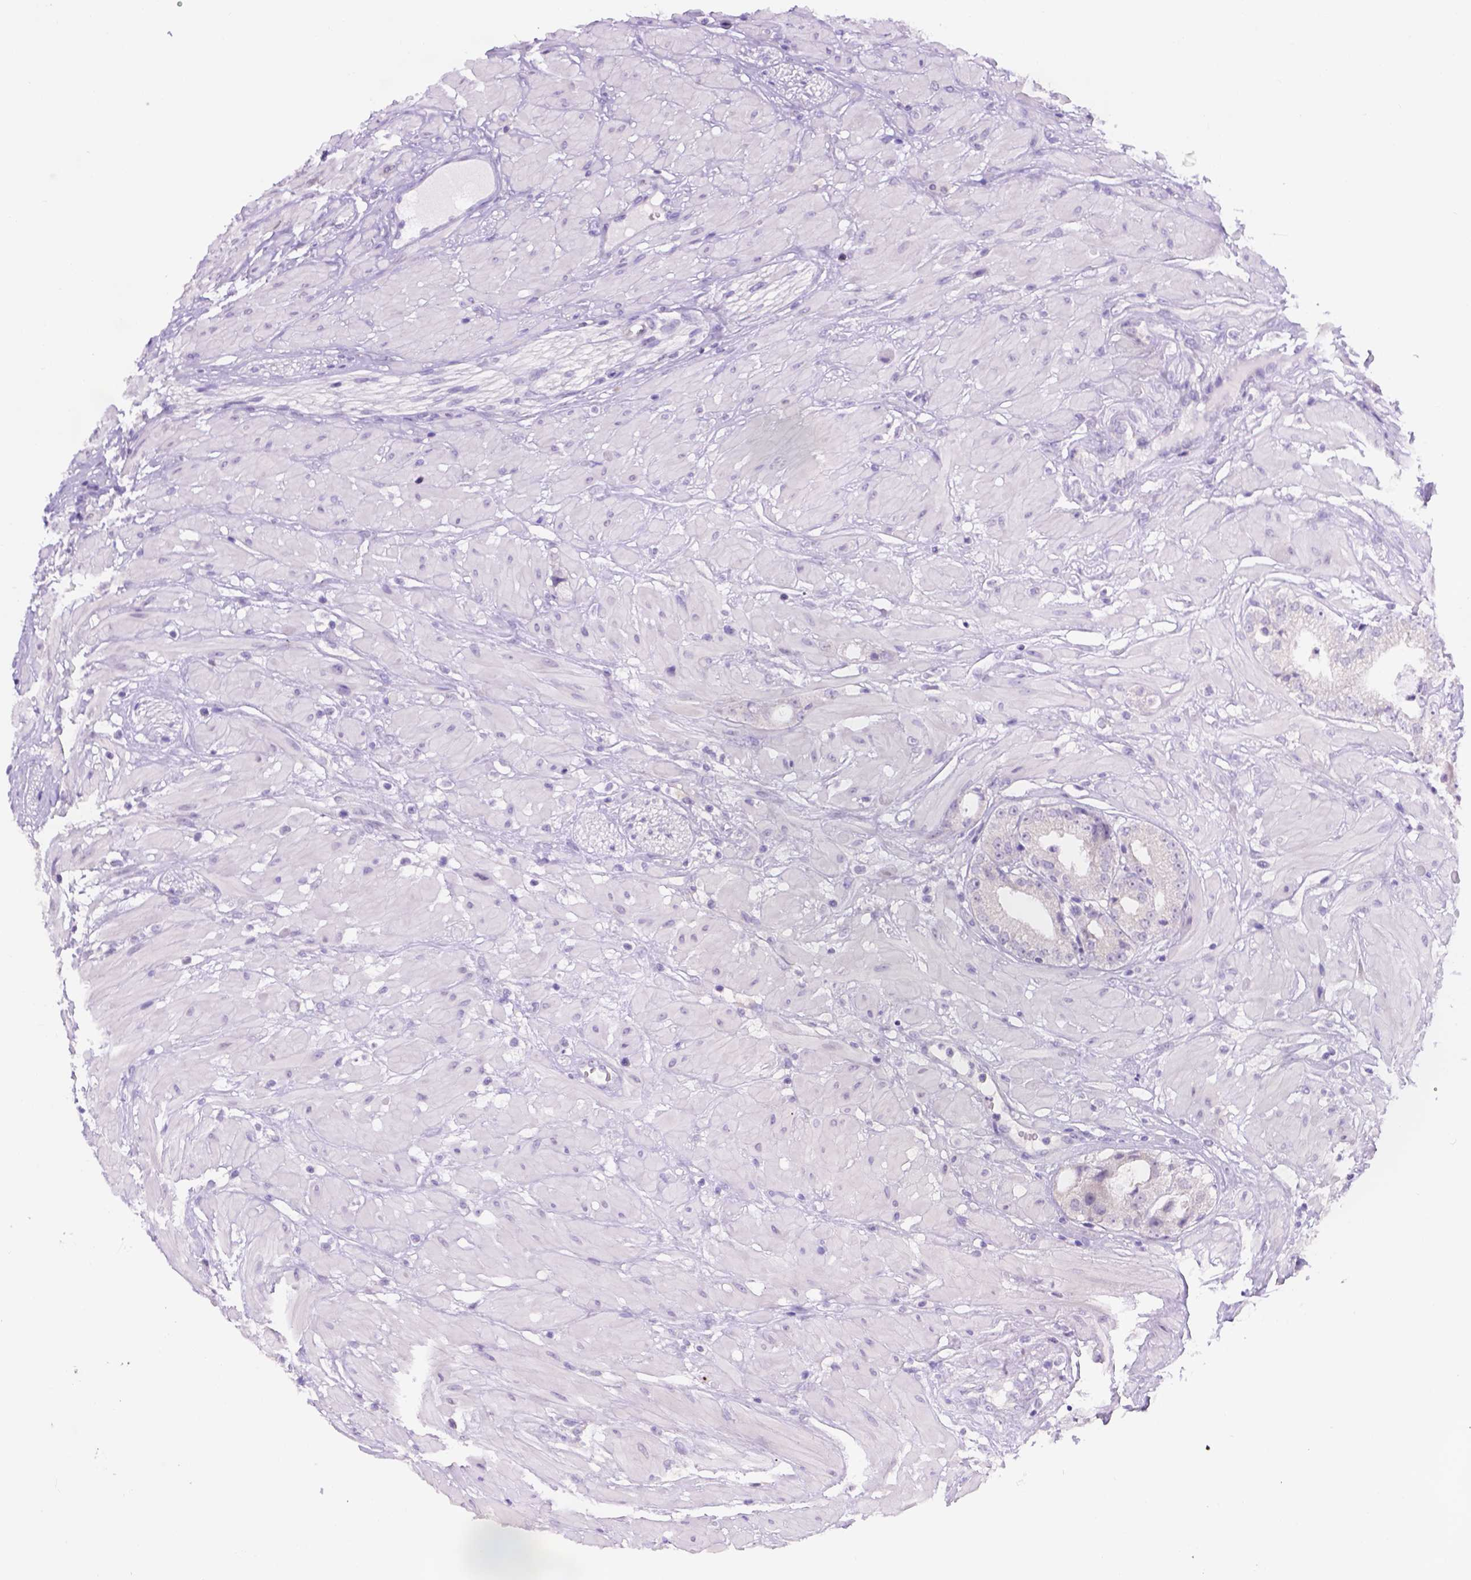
{"staining": {"intensity": "negative", "quantity": "none", "location": "none"}, "tissue": "prostate cancer", "cell_type": "Tumor cells", "image_type": "cancer", "snomed": [{"axis": "morphology", "description": "Adenocarcinoma, Low grade"}, {"axis": "topography", "description": "Prostate"}], "caption": "An IHC image of prostate cancer (low-grade adenocarcinoma) is shown. There is no staining in tumor cells of prostate cancer (low-grade adenocarcinoma). (Stains: DAB immunohistochemistry with hematoxylin counter stain, Microscopy: brightfield microscopy at high magnification).", "gene": "CD96", "patient": {"sex": "male", "age": 60}}